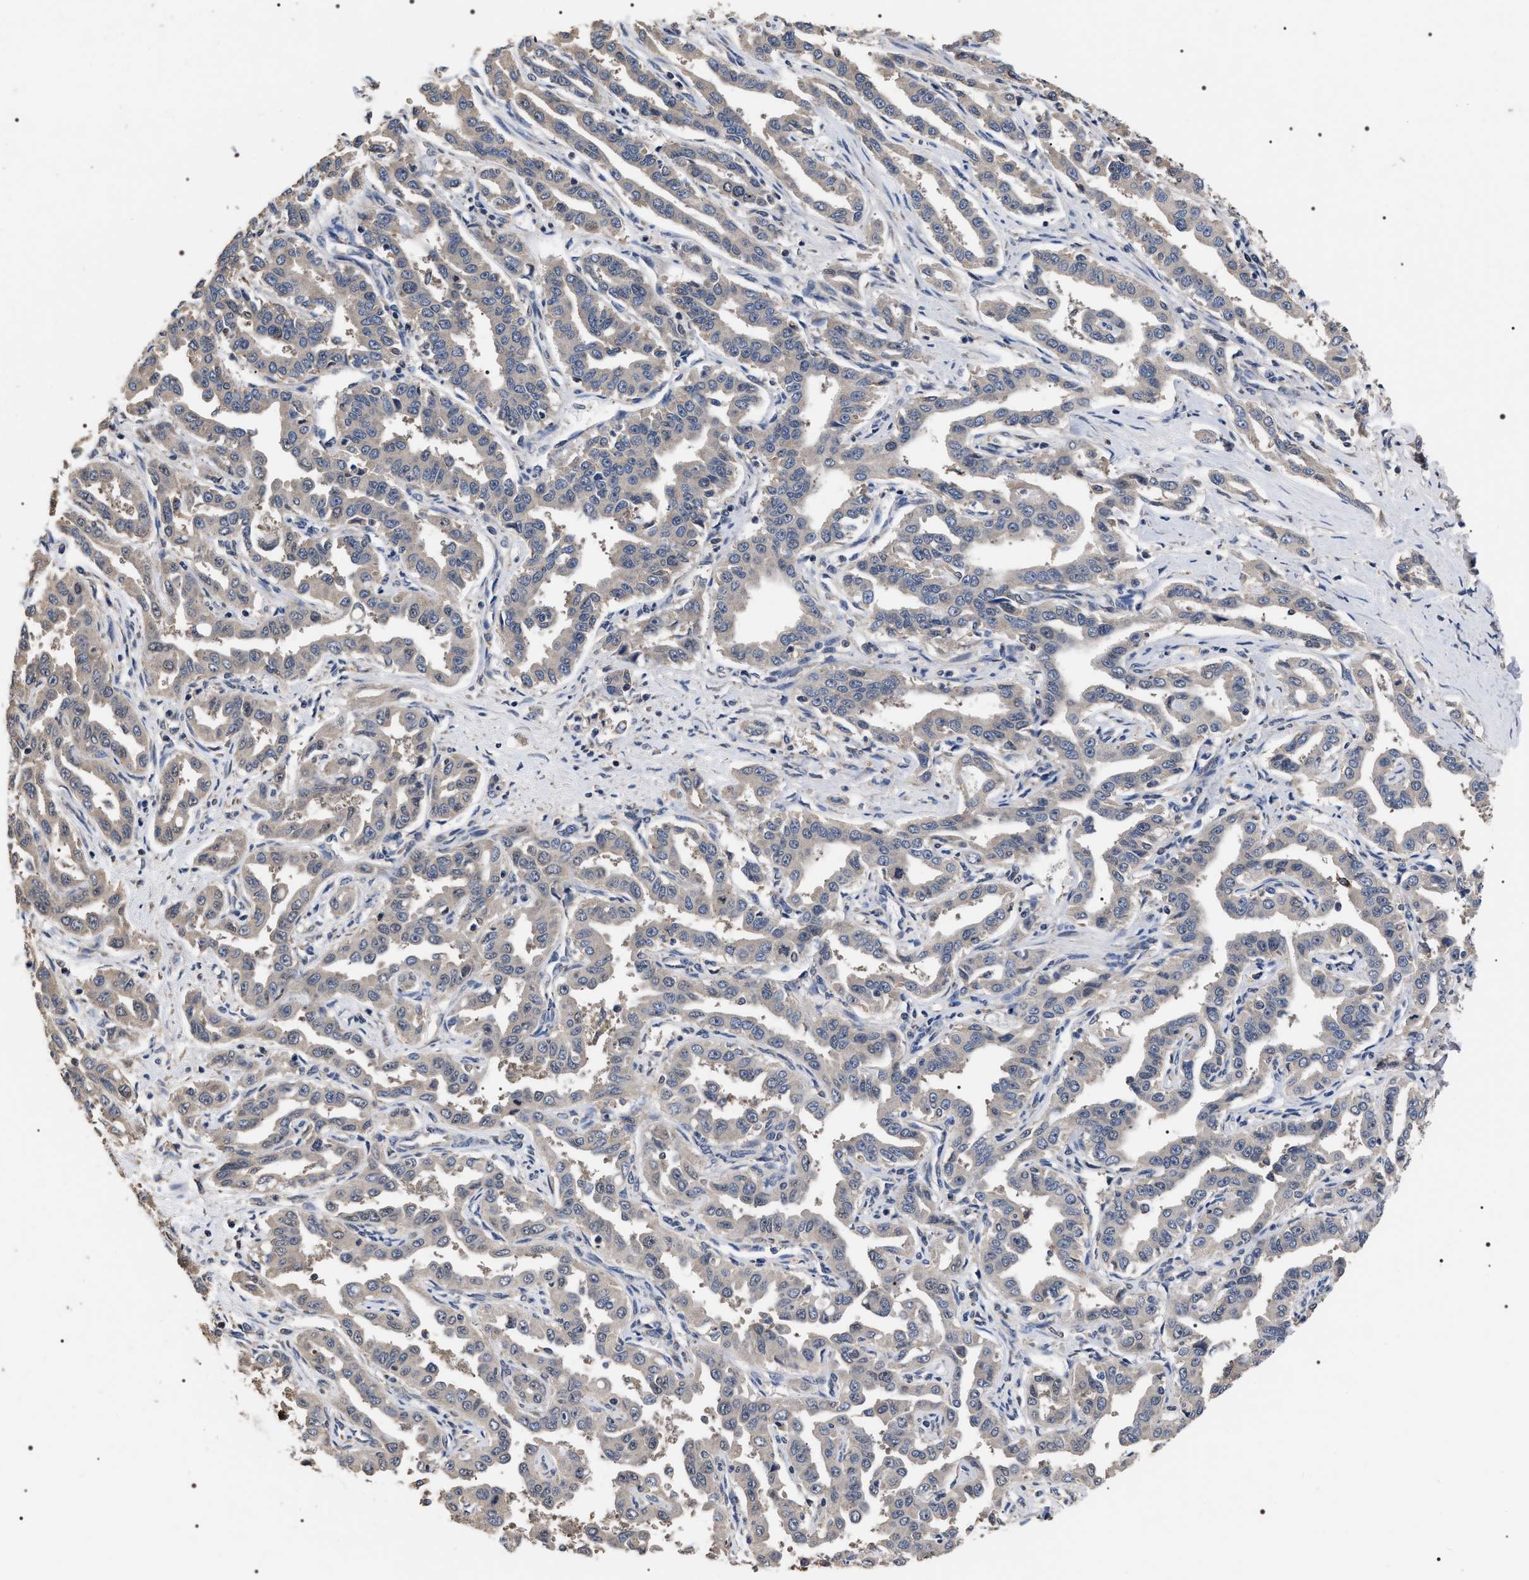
{"staining": {"intensity": "weak", "quantity": "<25%", "location": "cytoplasmic/membranous"}, "tissue": "liver cancer", "cell_type": "Tumor cells", "image_type": "cancer", "snomed": [{"axis": "morphology", "description": "Cholangiocarcinoma"}, {"axis": "topography", "description": "Liver"}], "caption": "This is an immunohistochemistry image of cholangiocarcinoma (liver). There is no staining in tumor cells.", "gene": "UPF3A", "patient": {"sex": "male", "age": 59}}